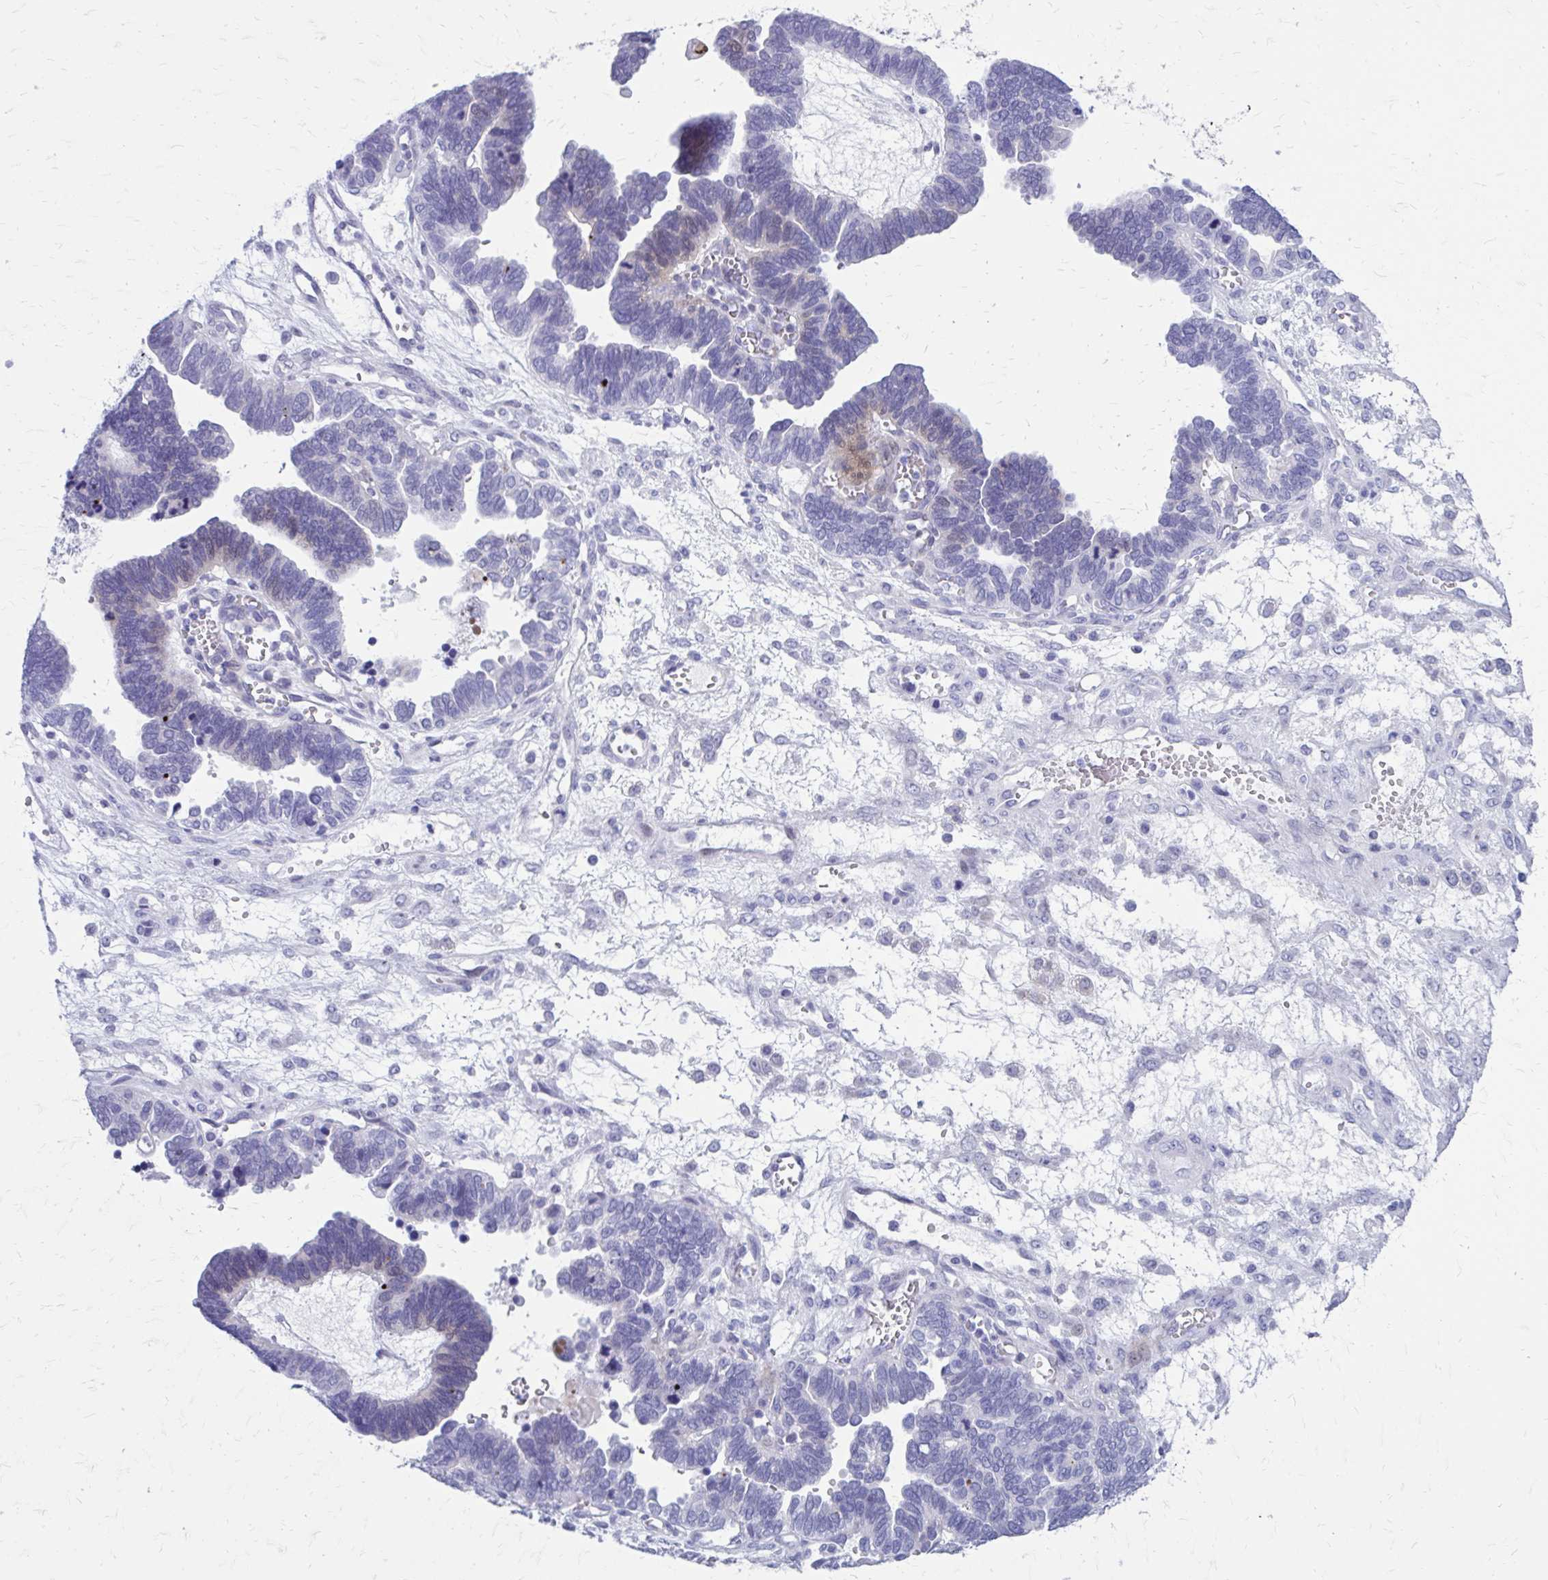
{"staining": {"intensity": "negative", "quantity": "none", "location": "none"}, "tissue": "ovarian cancer", "cell_type": "Tumor cells", "image_type": "cancer", "snomed": [{"axis": "morphology", "description": "Cystadenocarcinoma, serous, NOS"}, {"axis": "topography", "description": "Ovary"}], "caption": "High magnification brightfield microscopy of serous cystadenocarcinoma (ovarian) stained with DAB (brown) and counterstained with hematoxylin (blue): tumor cells show no significant expression. (Brightfield microscopy of DAB (3,3'-diaminobenzidine) immunohistochemistry at high magnification).", "gene": "LCN15", "patient": {"sex": "female", "age": 51}}